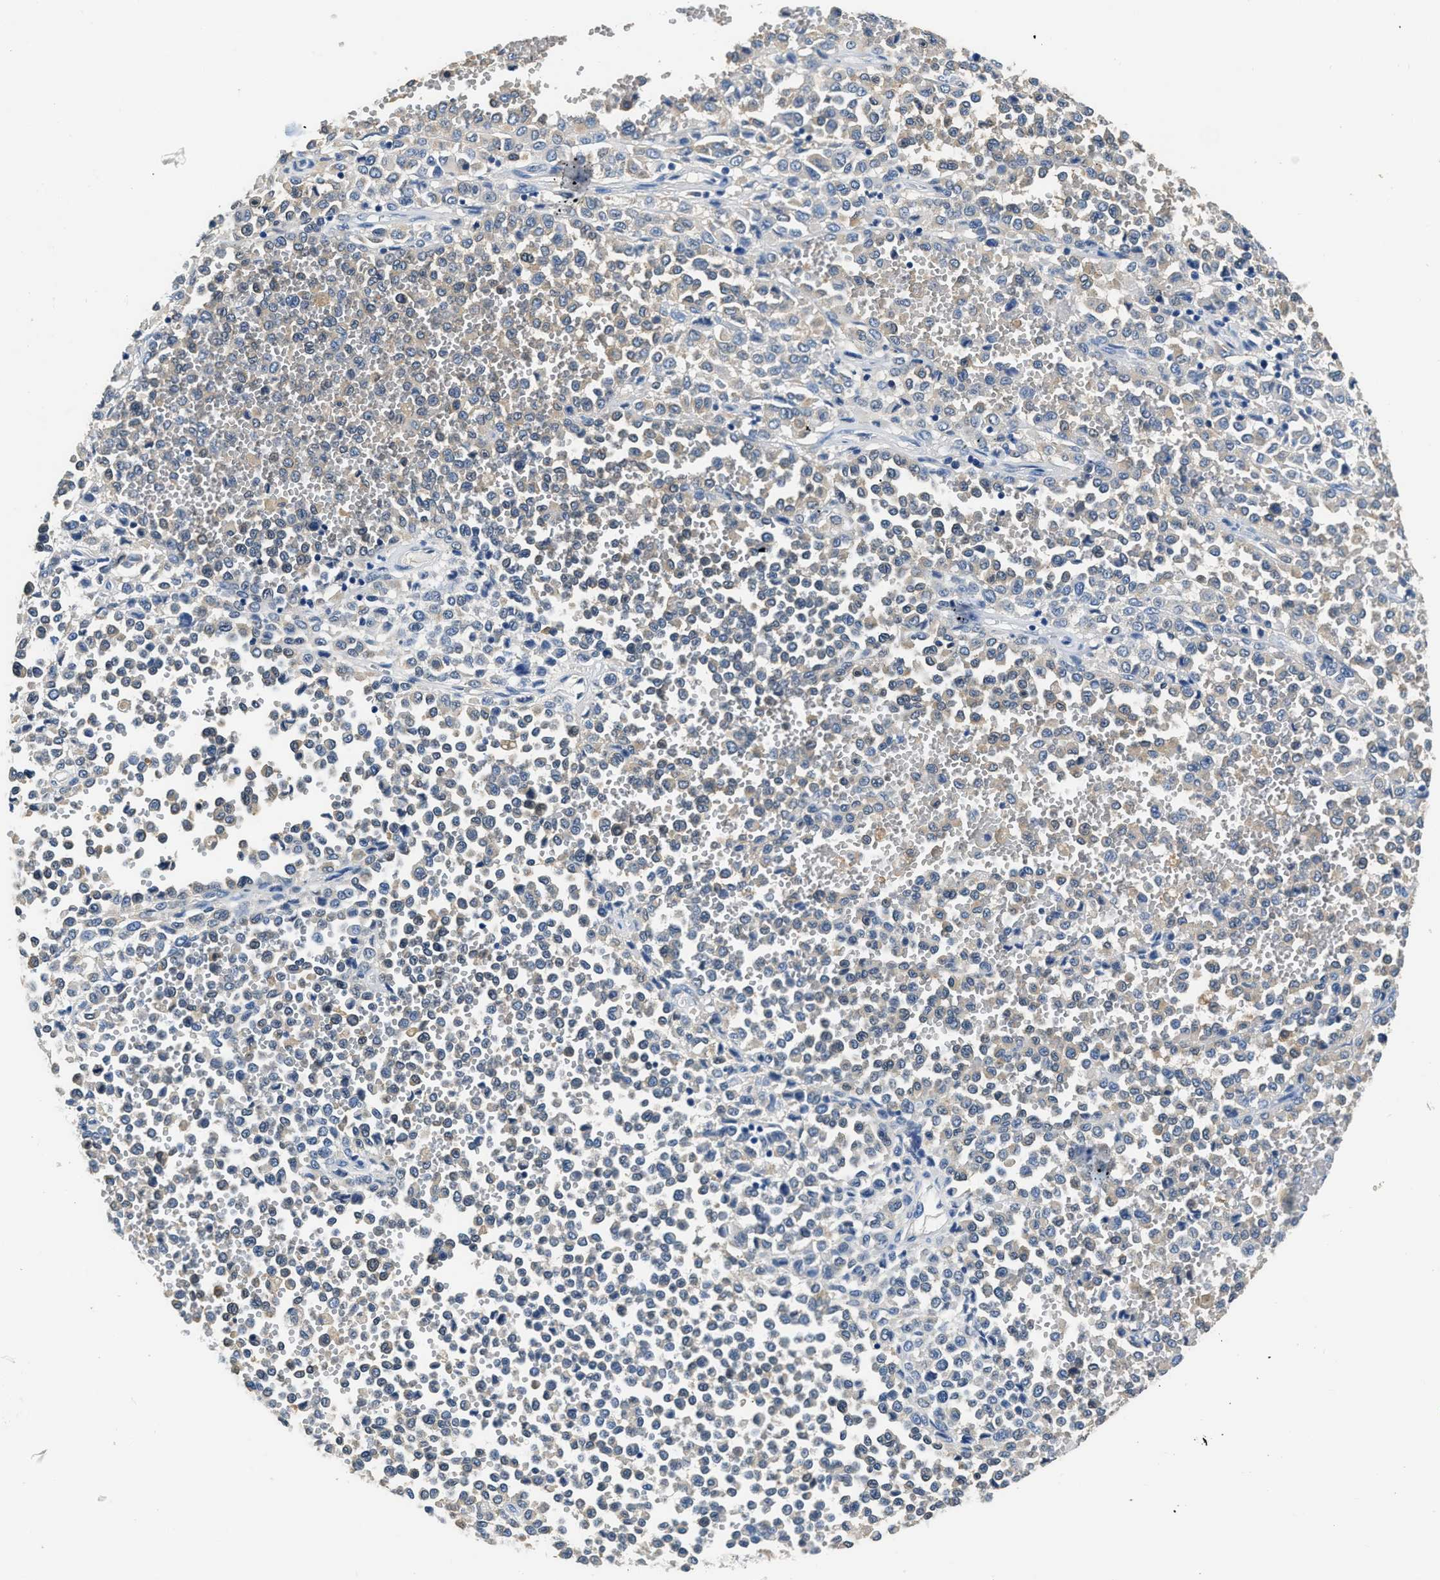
{"staining": {"intensity": "weak", "quantity": "<25%", "location": "cytoplasmic/membranous"}, "tissue": "melanoma", "cell_type": "Tumor cells", "image_type": "cancer", "snomed": [{"axis": "morphology", "description": "Malignant melanoma, Metastatic site"}, {"axis": "topography", "description": "Pancreas"}], "caption": "High magnification brightfield microscopy of malignant melanoma (metastatic site) stained with DAB (3,3'-diaminobenzidine) (brown) and counterstained with hematoxylin (blue): tumor cells show no significant expression. (Brightfield microscopy of DAB IHC at high magnification).", "gene": "ZDHHC13", "patient": {"sex": "female", "age": 30}}